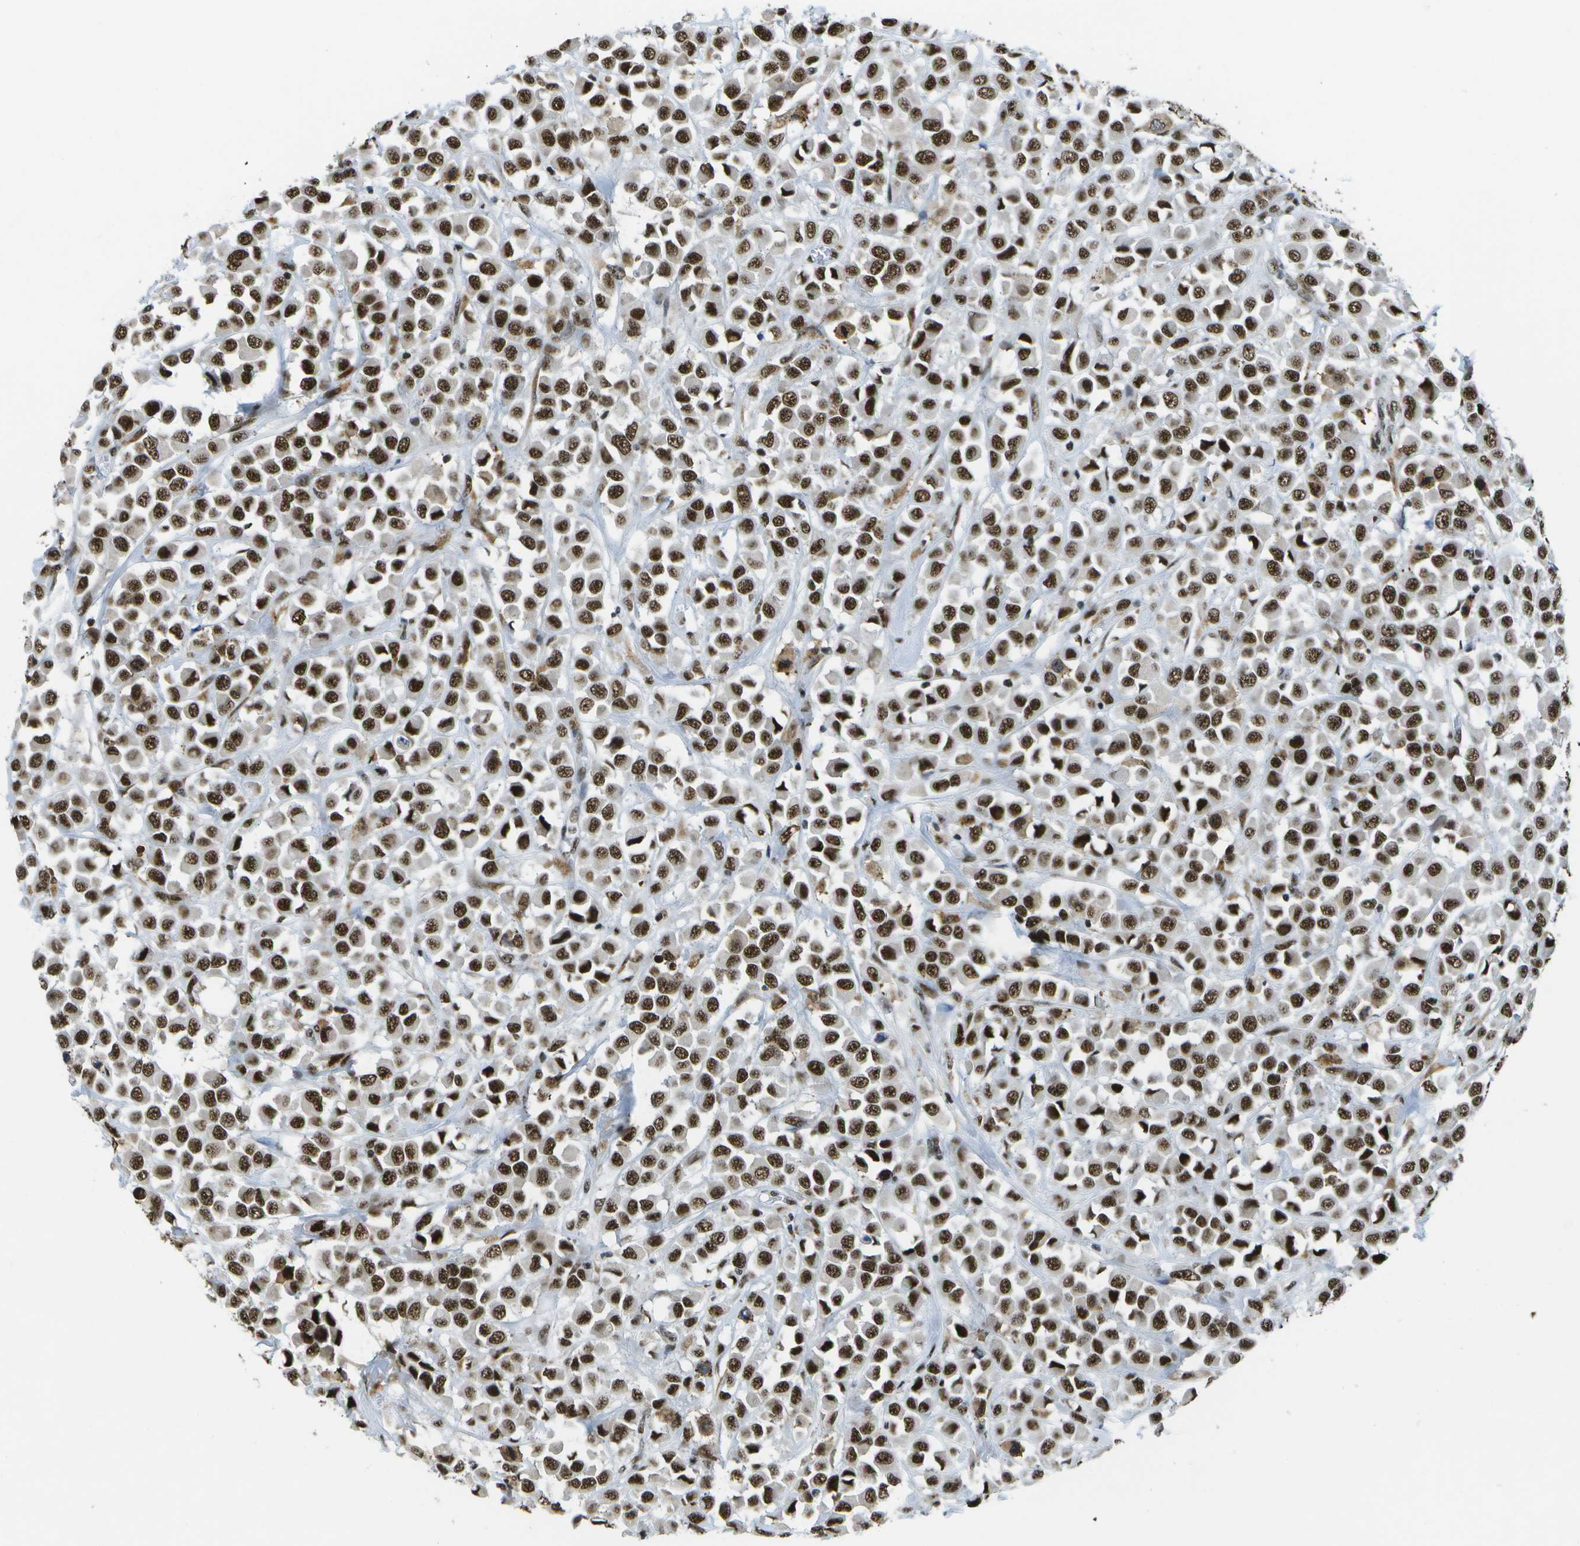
{"staining": {"intensity": "strong", "quantity": ">75%", "location": "nuclear"}, "tissue": "breast cancer", "cell_type": "Tumor cells", "image_type": "cancer", "snomed": [{"axis": "morphology", "description": "Duct carcinoma"}, {"axis": "topography", "description": "Breast"}], "caption": "Immunohistochemistry of human infiltrating ductal carcinoma (breast) reveals high levels of strong nuclear staining in about >75% of tumor cells. (IHC, brightfield microscopy, high magnification).", "gene": "NSRP1", "patient": {"sex": "female", "age": 61}}